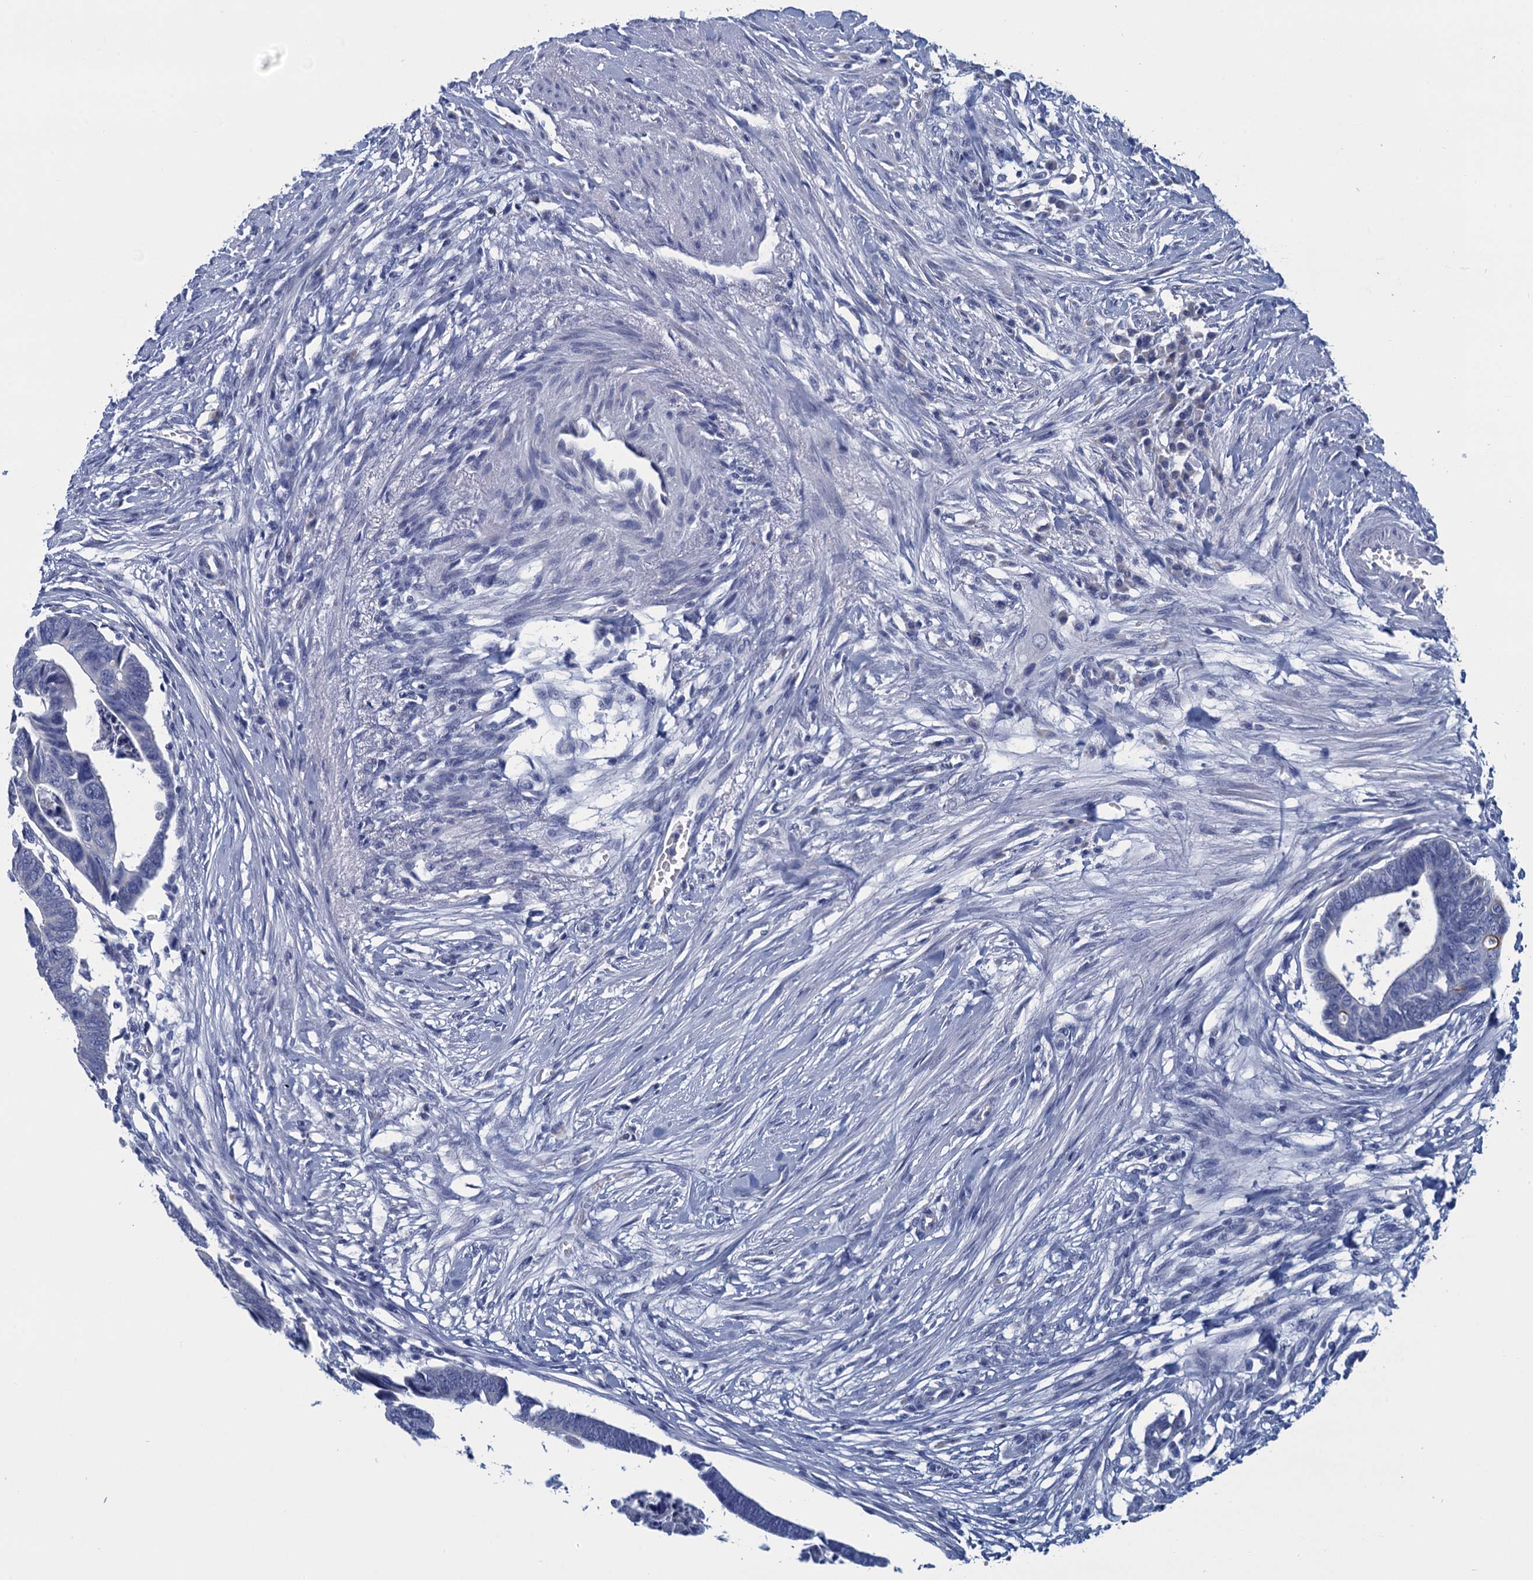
{"staining": {"intensity": "negative", "quantity": "none", "location": "none"}, "tissue": "colorectal cancer", "cell_type": "Tumor cells", "image_type": "cancer", "snomed": [{"axis": "morphology", "description": "Adenocarcinoma, NOS"}, {"axis": "topography", "description": "Rectum"}], "caption": "The immunohistochemistry micrograph has no significant staining in tumor cells of adenocarcinoma (colorectal) tissue. (Stains: DAB (3,3'-diaminobenzidine) IHC with hematoxylin counter stain, Microscopy: brightfield microscopy at high magnification).", "gene": "SCEL", "patient": {"sex": "female", "age": 65}}